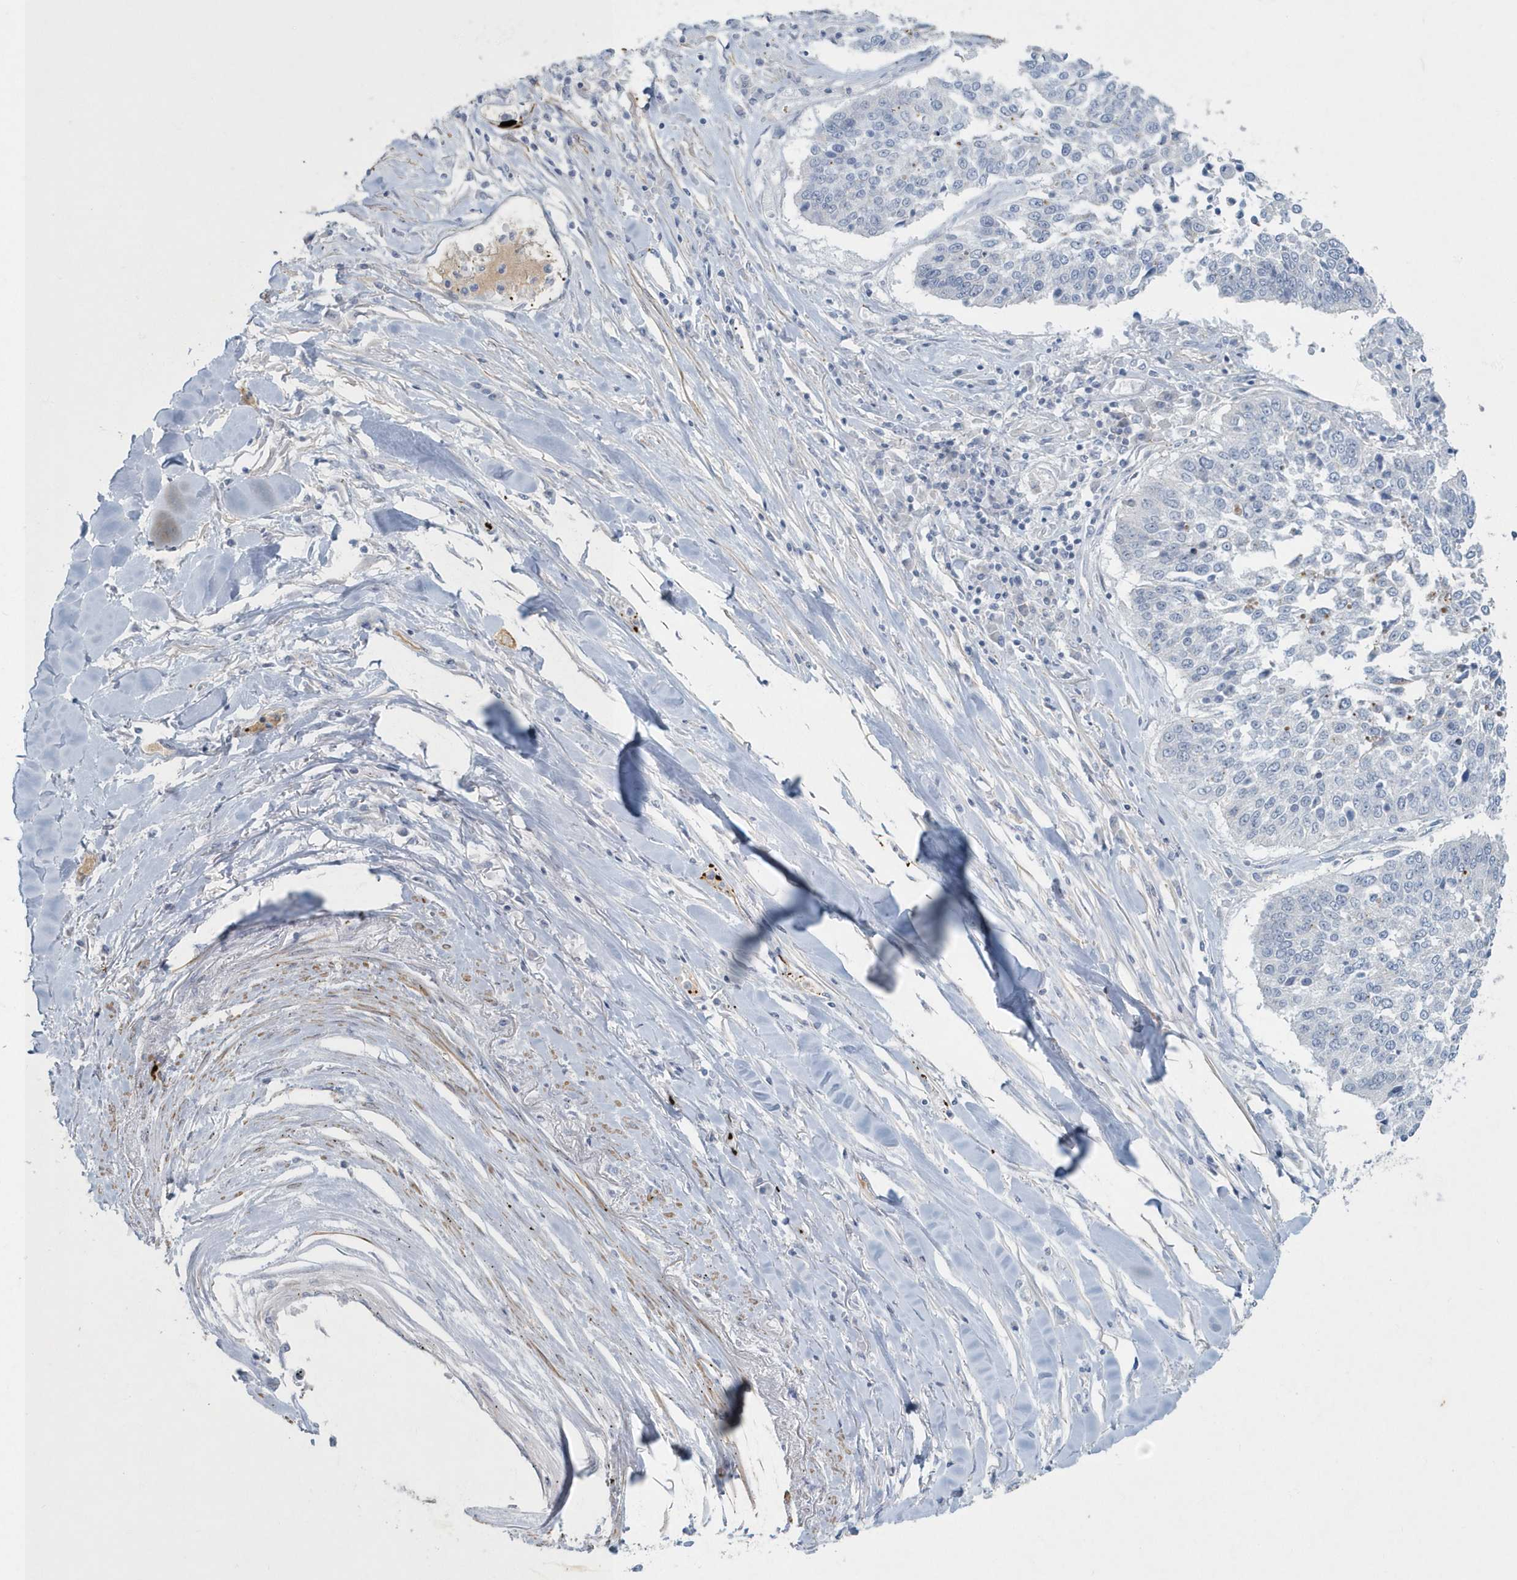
{"staining": {"intensity": "negative", "quantity": "none", "location": "none"}, "tissue": "lung cancer", "cell_type": "Tumor cells", "image_type": "cancer", "snomed": [{"axis": "morphology", "description": "Normal tissue, NOS"}, {"axis": "morphology", "description": "Squamous cell carcinoma, NOS"}, {"axis": "topography", "description": "Cartilage tissue"}, {"axis": "topography", "description": "Lung"}, {"axis": "topography", "description": "Peripheral nerve tissue"}], "caption": "This is an IHC micrograph of lung cancer. There is no expression in tumor cells.", "gene": "MYOT", "patient": {"sex": "female", "age": 49}}